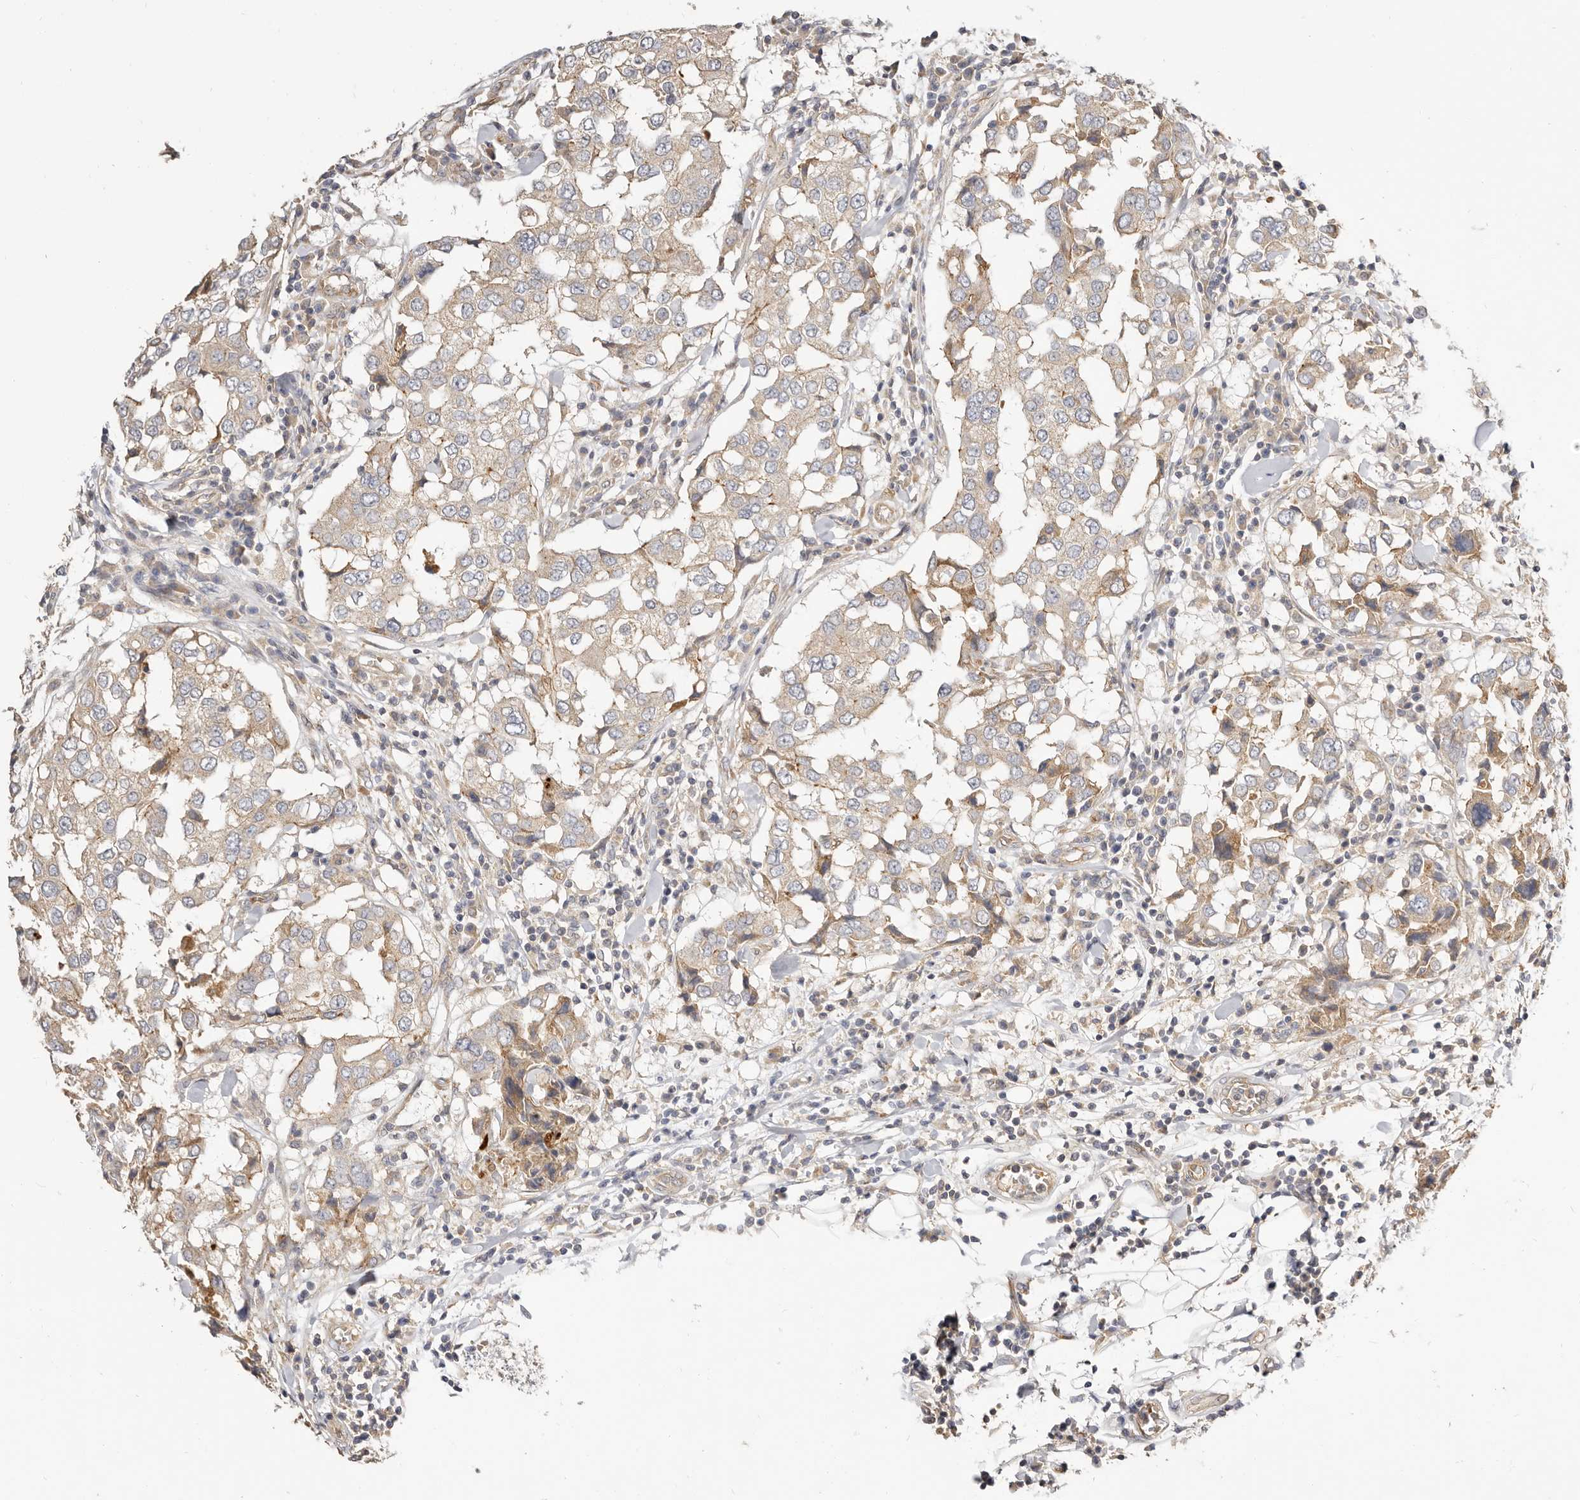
{"staining": {"intensity": "weak", "quantity": ">75%", "location": "cytoplasmic/membranous"}, "tissue": "breast cancer", "cell_type": "Tumor cells", "image_type": "cancer", "snomed": [{"axis": "morphology", "description": "Duct carcinoma"}, {"axis": "topography", "description": "Breast"}], "caption": "This is an image of immunohistochemistry (IHC) staining of intraductal carcinoma (breast), which shows weak positivity in the cytoplasmic/membranous of tumor cells.", "gene": "ADAMTS9", "patient": {"sex": "female", "age": 27}}